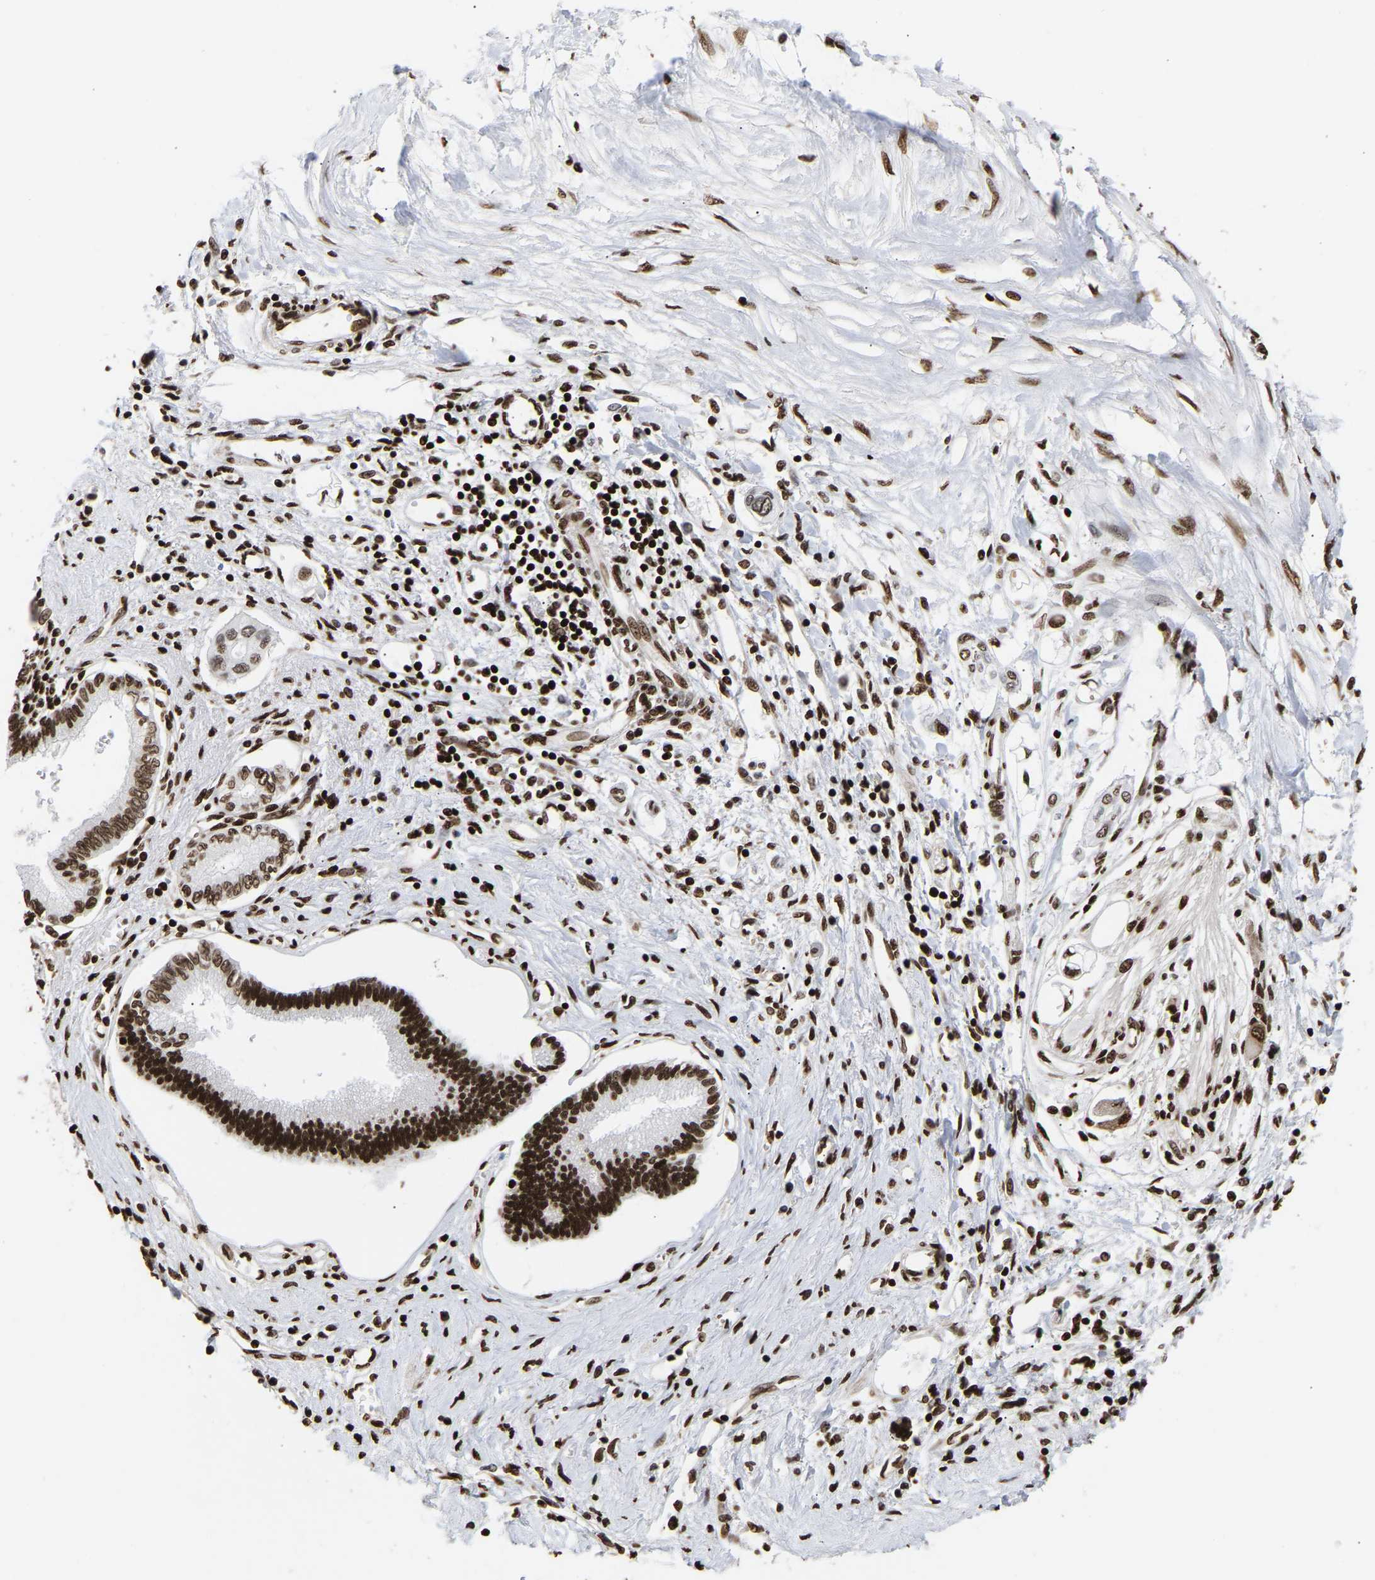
{"staining": {"intensity": "strong", "quantity": ">75%", "location": "nuclear"}, "tissue": "pancreatic cancer", "cell_type": "Tumor cells", "image_type": "cancer", "snomed": [{"axis": "morphology", "description": "Adenocarcinoma, NOS"}, {"axis": "topography", "description": "Pancreas"}], "caption": "There is high levels of strong nuclear staining in tumor cells of pancreatic cancer, as demonstrated by immunohistochemical staining (brown color).", "gene": "PSIP1", "patient": {"sex": "female", "age": 77}}